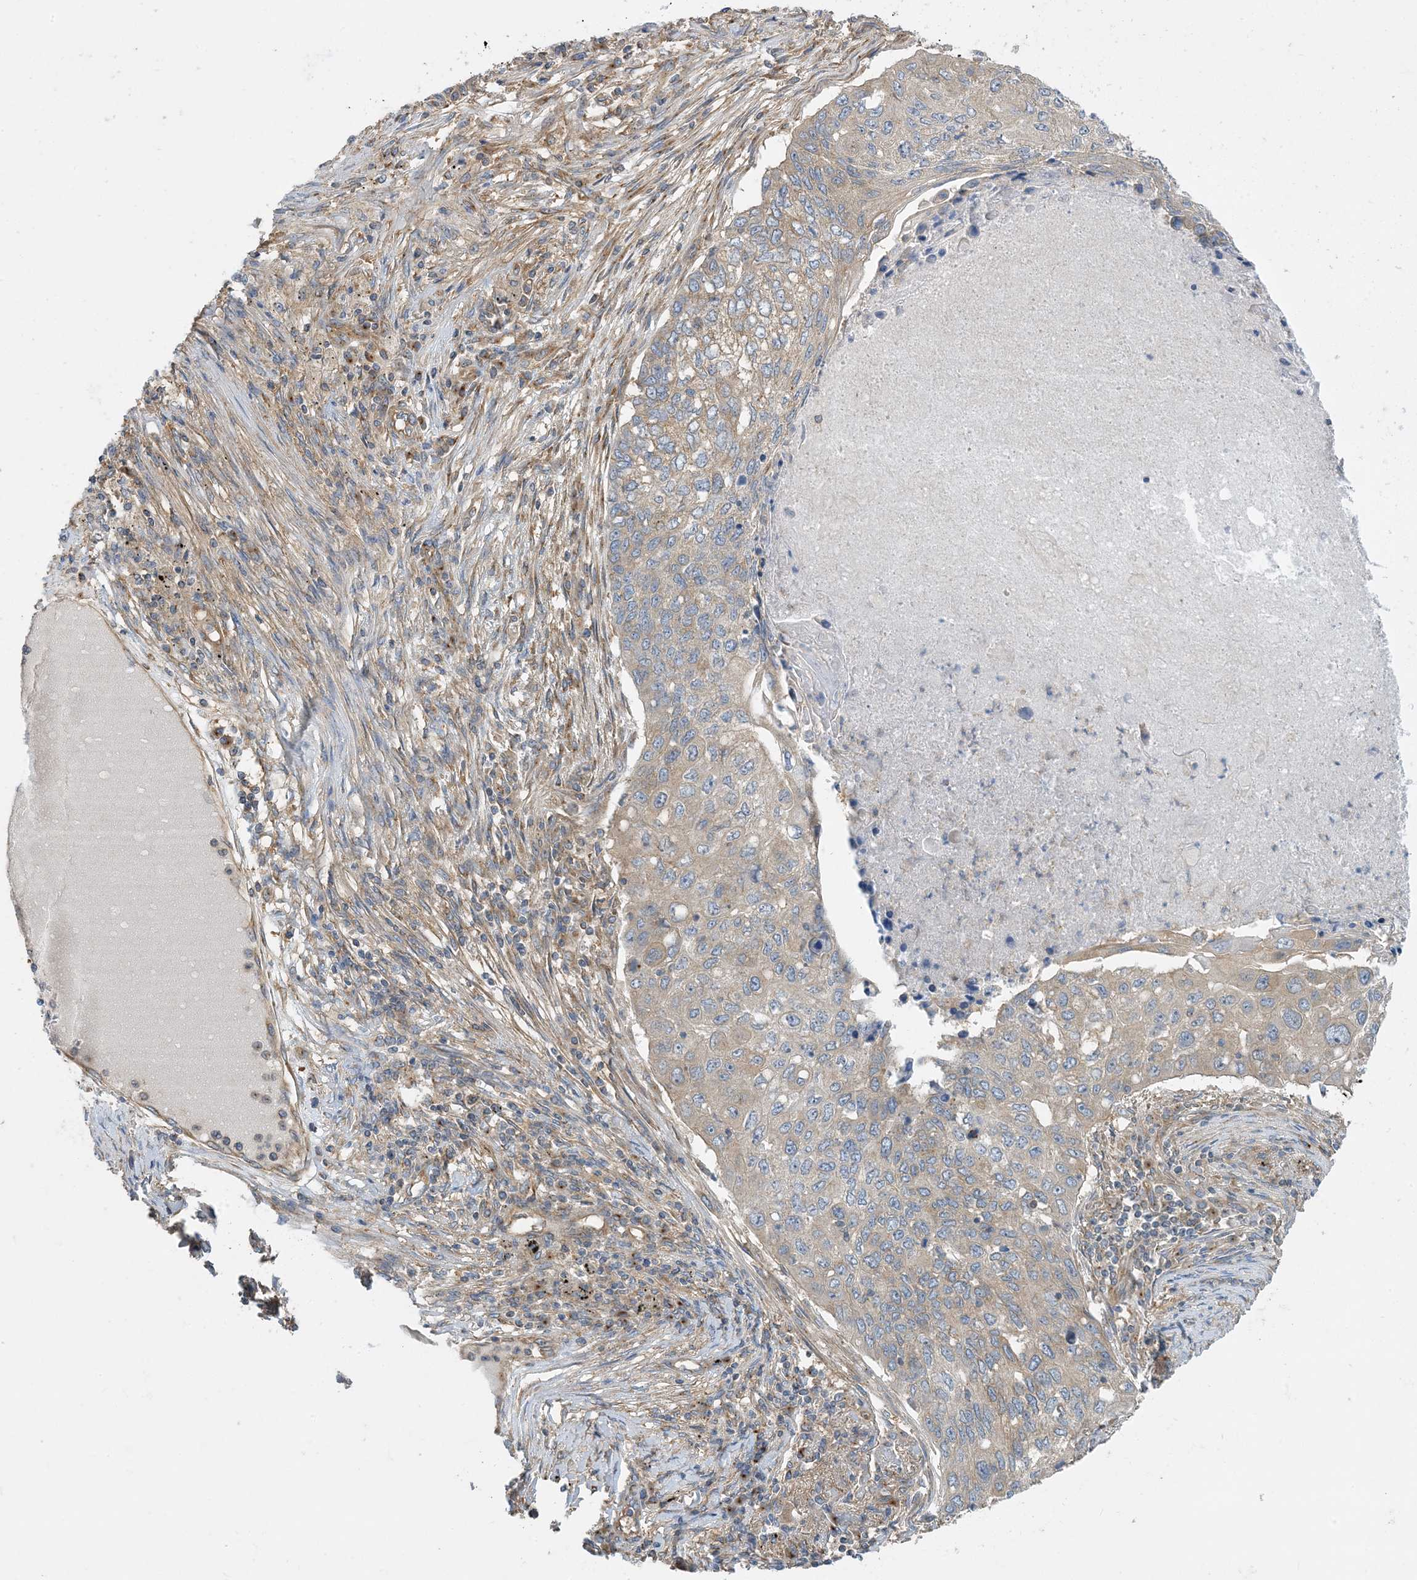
{"staining": {"intensity": "weak", "quantity": "<25%", "location": "cytoplasmic/membranous"}, "tissue": "lung cancer", "cell_type": "Tumor cells", "image_type": "cancer", "snomed": [{"axis": "morphology", "description": "Squamous cell carcinoma, NOS"}, {"axis": "topography", "description": "Lung"}], "caption": "Human squamous cell carcinoma (lung) stained for a protein using immunohistochemistry demonstrates no positivity in tumor cells.", "gene": "SIDT1", "patient": {"sex": "female", "age": 63}}